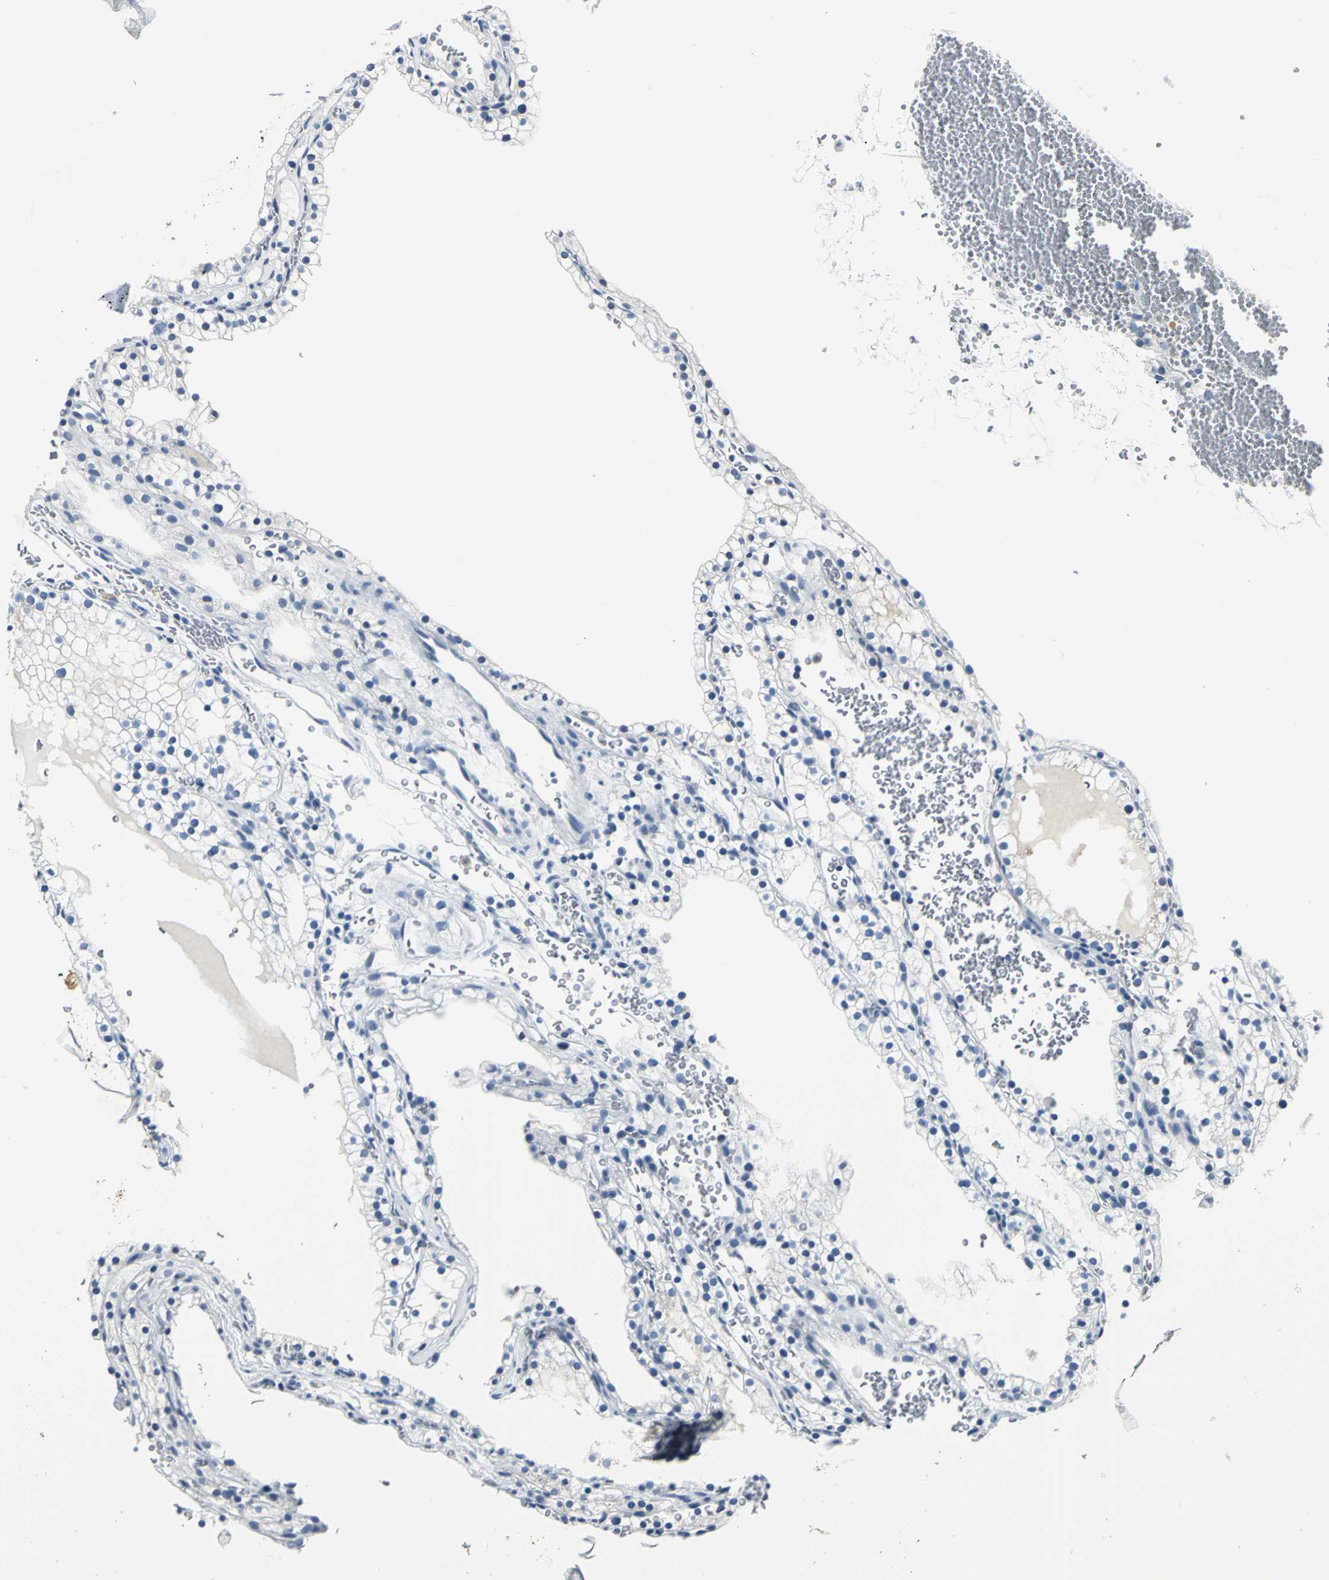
{"staining": {"intensity": "negative", "quantity": "none", "location": "none"}, "tissue": "renal cancer", "cell_type": "Tumor cells", "image_type": "cancer", "snomed": [{"axis": "morphology", "description": "Adenocarcinoma, NOS"}, {"axis": "topography", "description": "Kidney"}], "caption": "An image of human renal cancer (adenocarcinoma) is negative for staining in tumor cells.", "gene": "RIPOR1", "patient": {"sex": "female", "age": 41}}